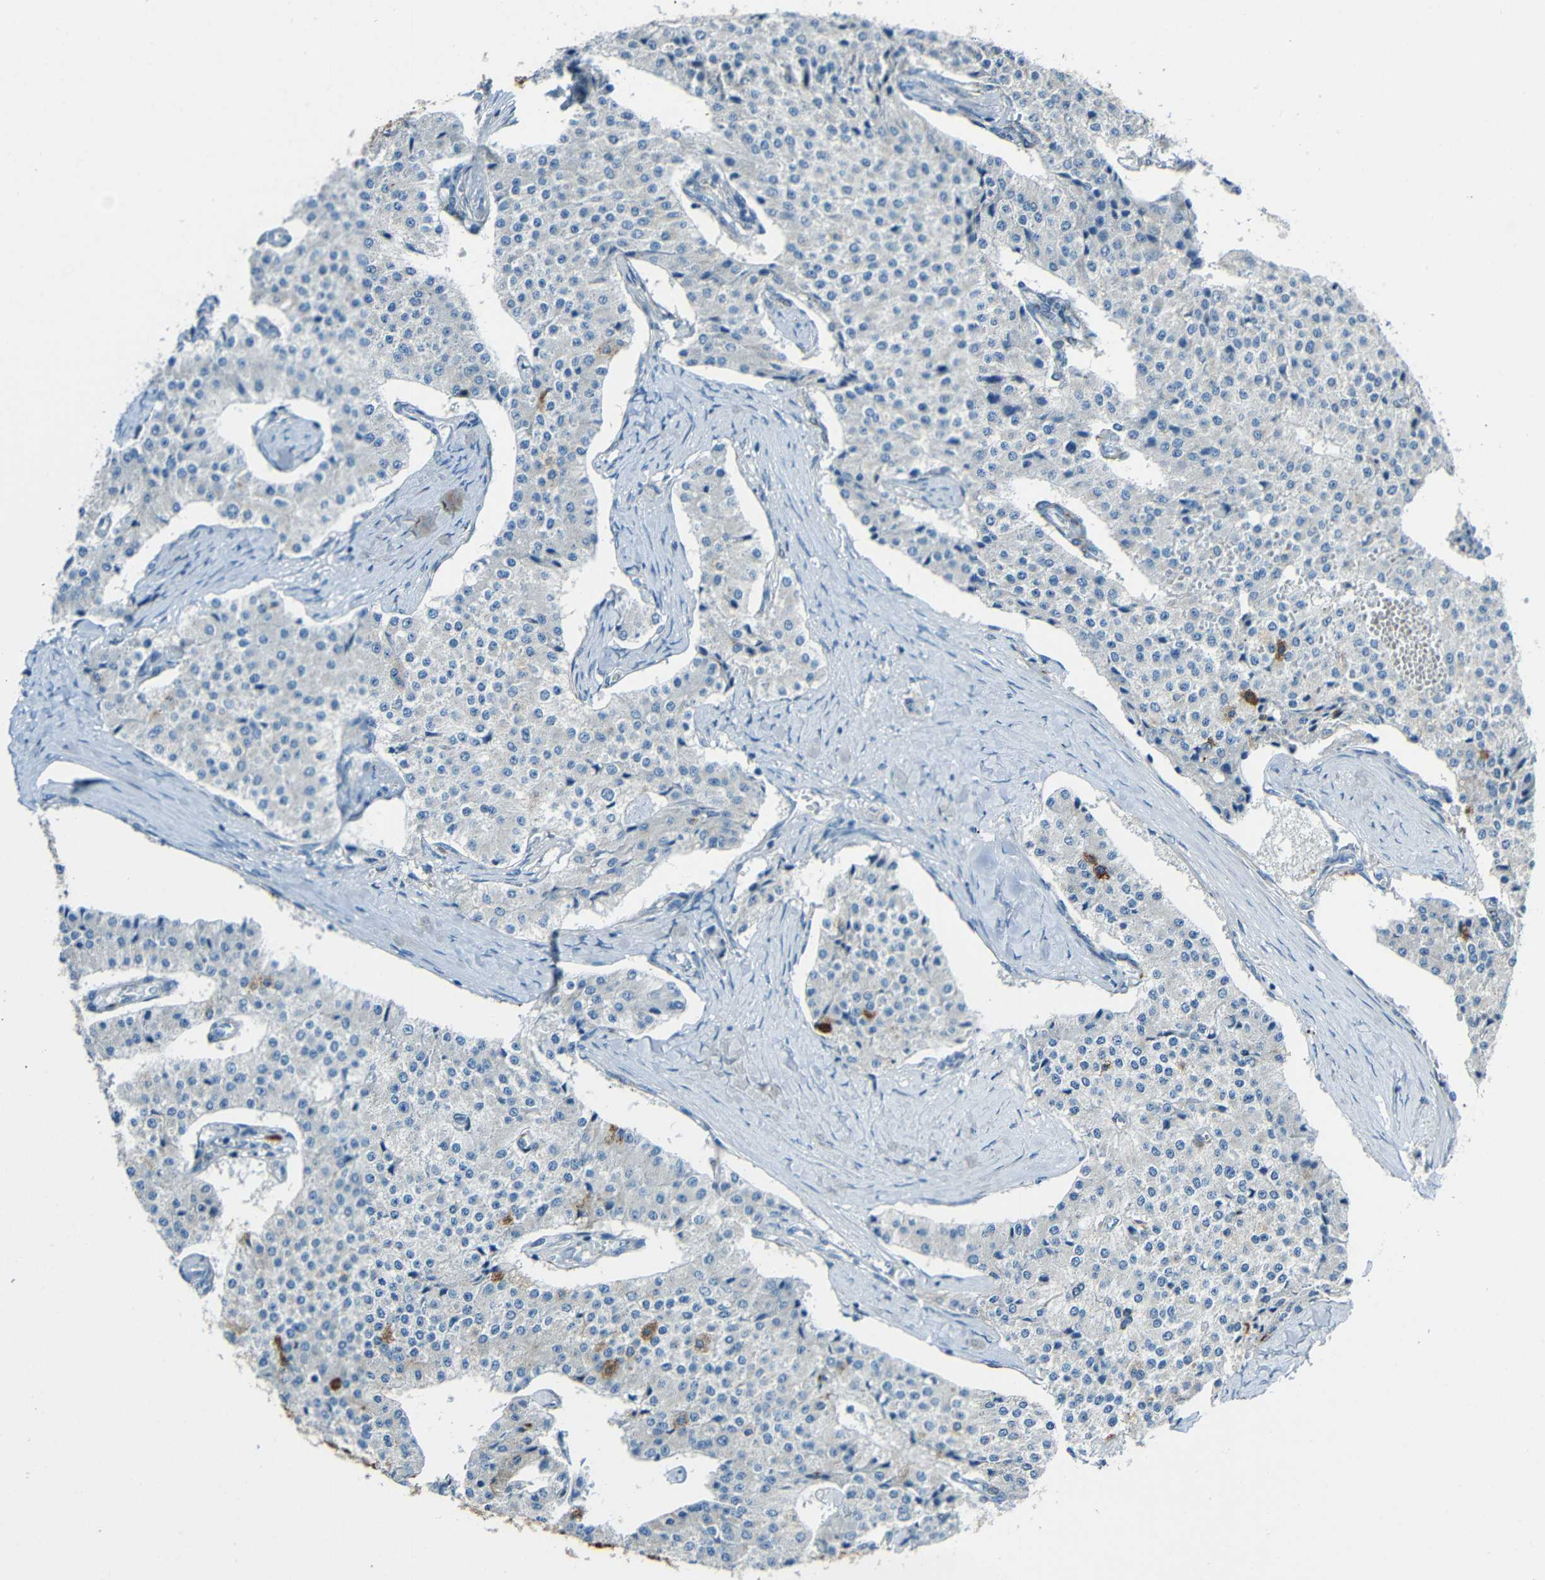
{"staining": {"intensity": "strong", "quantity": "<25%", "location": "cytoplasmic/membranous"}, "tissue": "carcinoid", "cell_type": "Tumor cells", "image_type": "cancer", "snomed": [{"axis": "morphology", "description": "Carcinoid, malignant, NOS"}, {"axis": "topography", "description": "Colon"}], "caption": "Approximately <25% of tumor cells in carcinoid reveal strong cytoplasmic/membranous protein expression as visualized by brown immunohistochemical staining.", "gene": "DCLK1", "patient": {"sex": "female", "age": 52}}